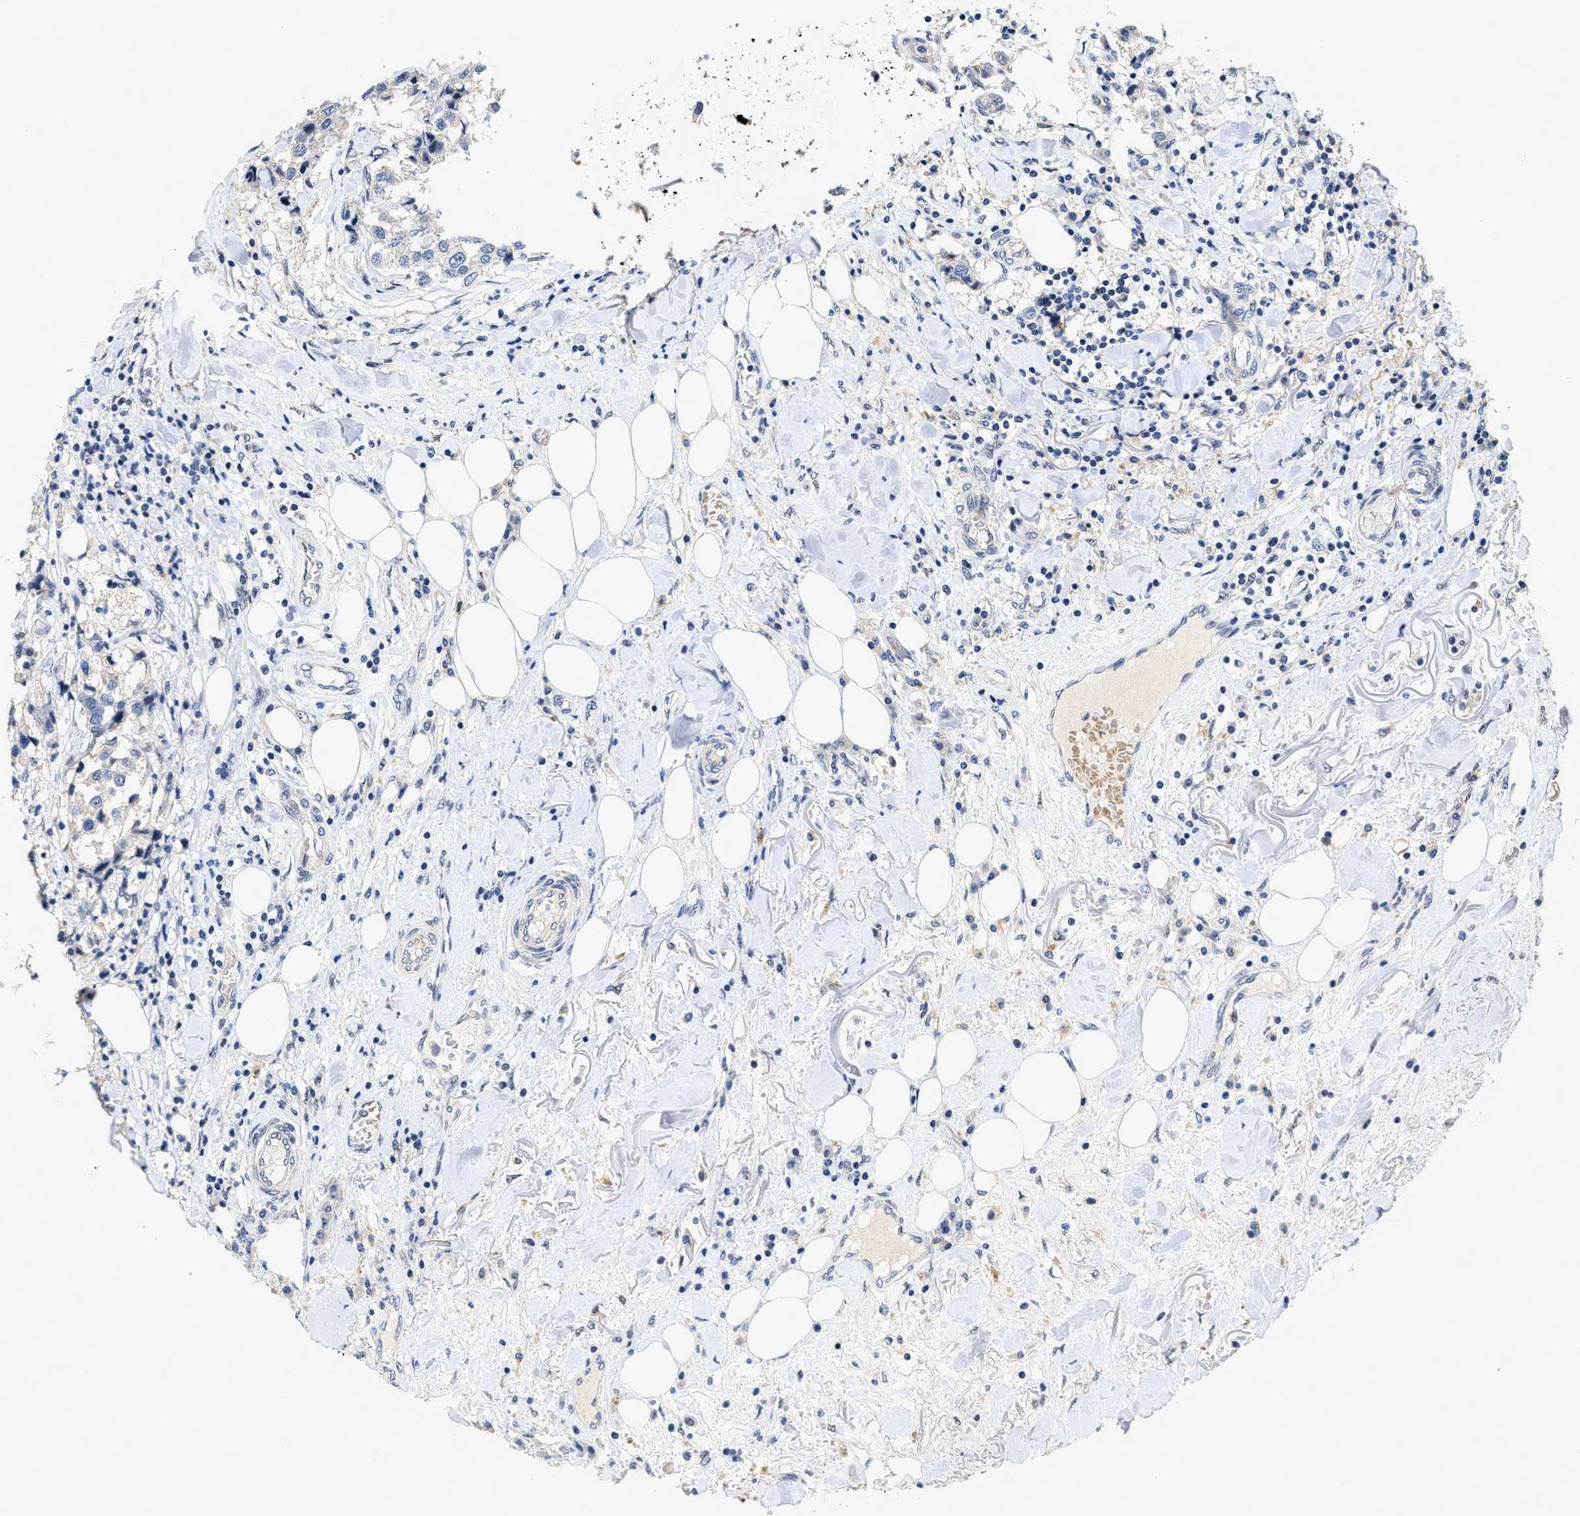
{"staining": {"intensity": "negative", "quantity": "none", "location": "none"}, "tissue": "breast cancer", "cell_type": "Tumor cells", "image_type": "cancer", "snomed": [{"axis": "morphology", "description": "Duct carcinoma"}, {"axis": "topography", "description": "Breast"}], "caption": "Human breast infiltrating ductal carcinoma stained for a protein using immunohistochemistry (IHC) shows no expression in tumor cells.", "gene": "VIP", "patient": {"sex": "female", "age": 80}}